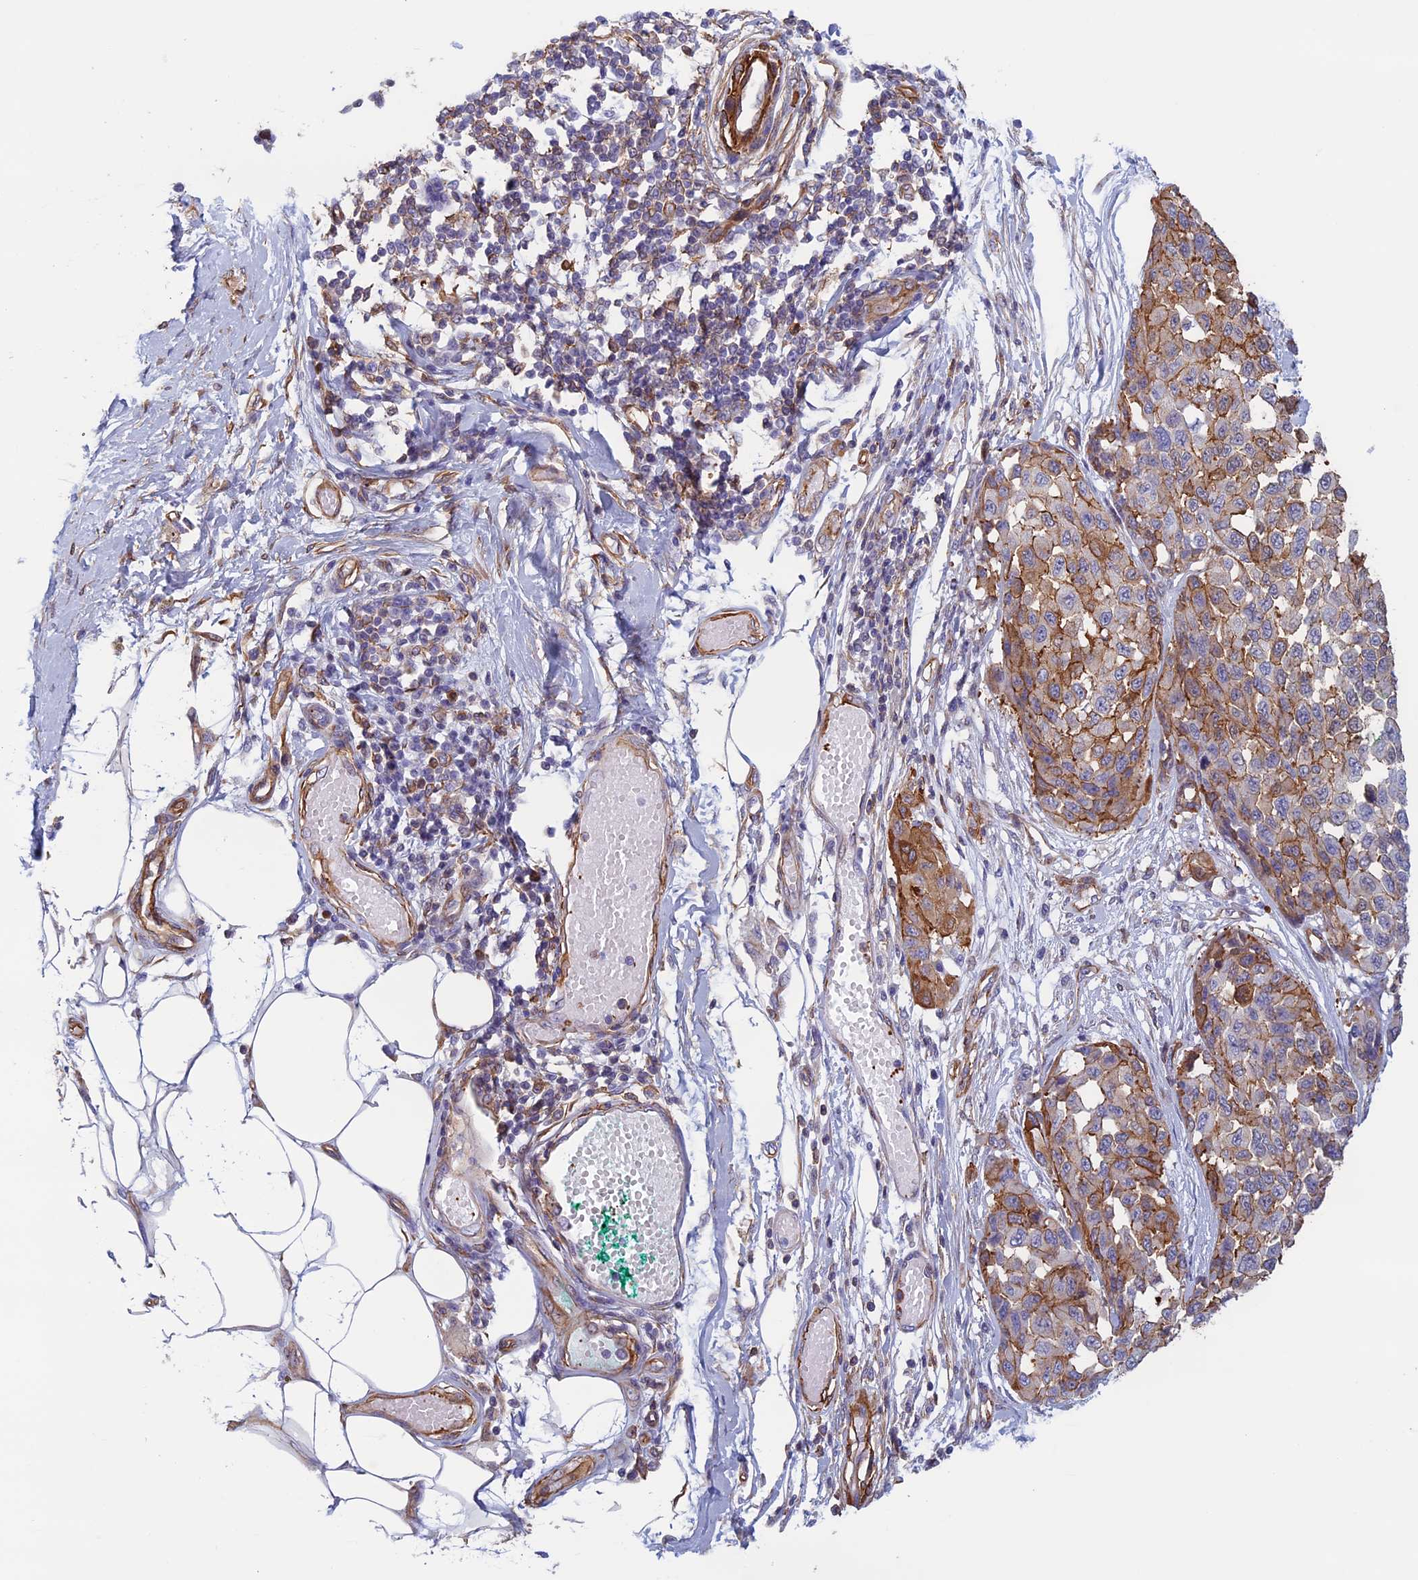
{"staining": {"intensity": "moderate", "quantity": "25%-75%", "location": "cytoplasmic/membranous"}, "tissue": "melanoma", "cell_type": "Tumor cells", "image_type": "cancer", "snomed": [{"axis": "morphology", "description": "Normal tissue, NOS"}, {"axis": "morphology", "description": "Malignant melanoma, NOS"}, {"axis": "topography", "description": "Skin"}], "caption": "This histopathology image displays melanoma stained with immunohistochemistry (IHC) to label a protein in brown. The cytoplasmic/membranous of tumor cells show moderate positivity for the protein. Nuclei are counter-stained blue.", "gene": "ANGPTL2", "patient": {"sex": "male", "age": 62}}